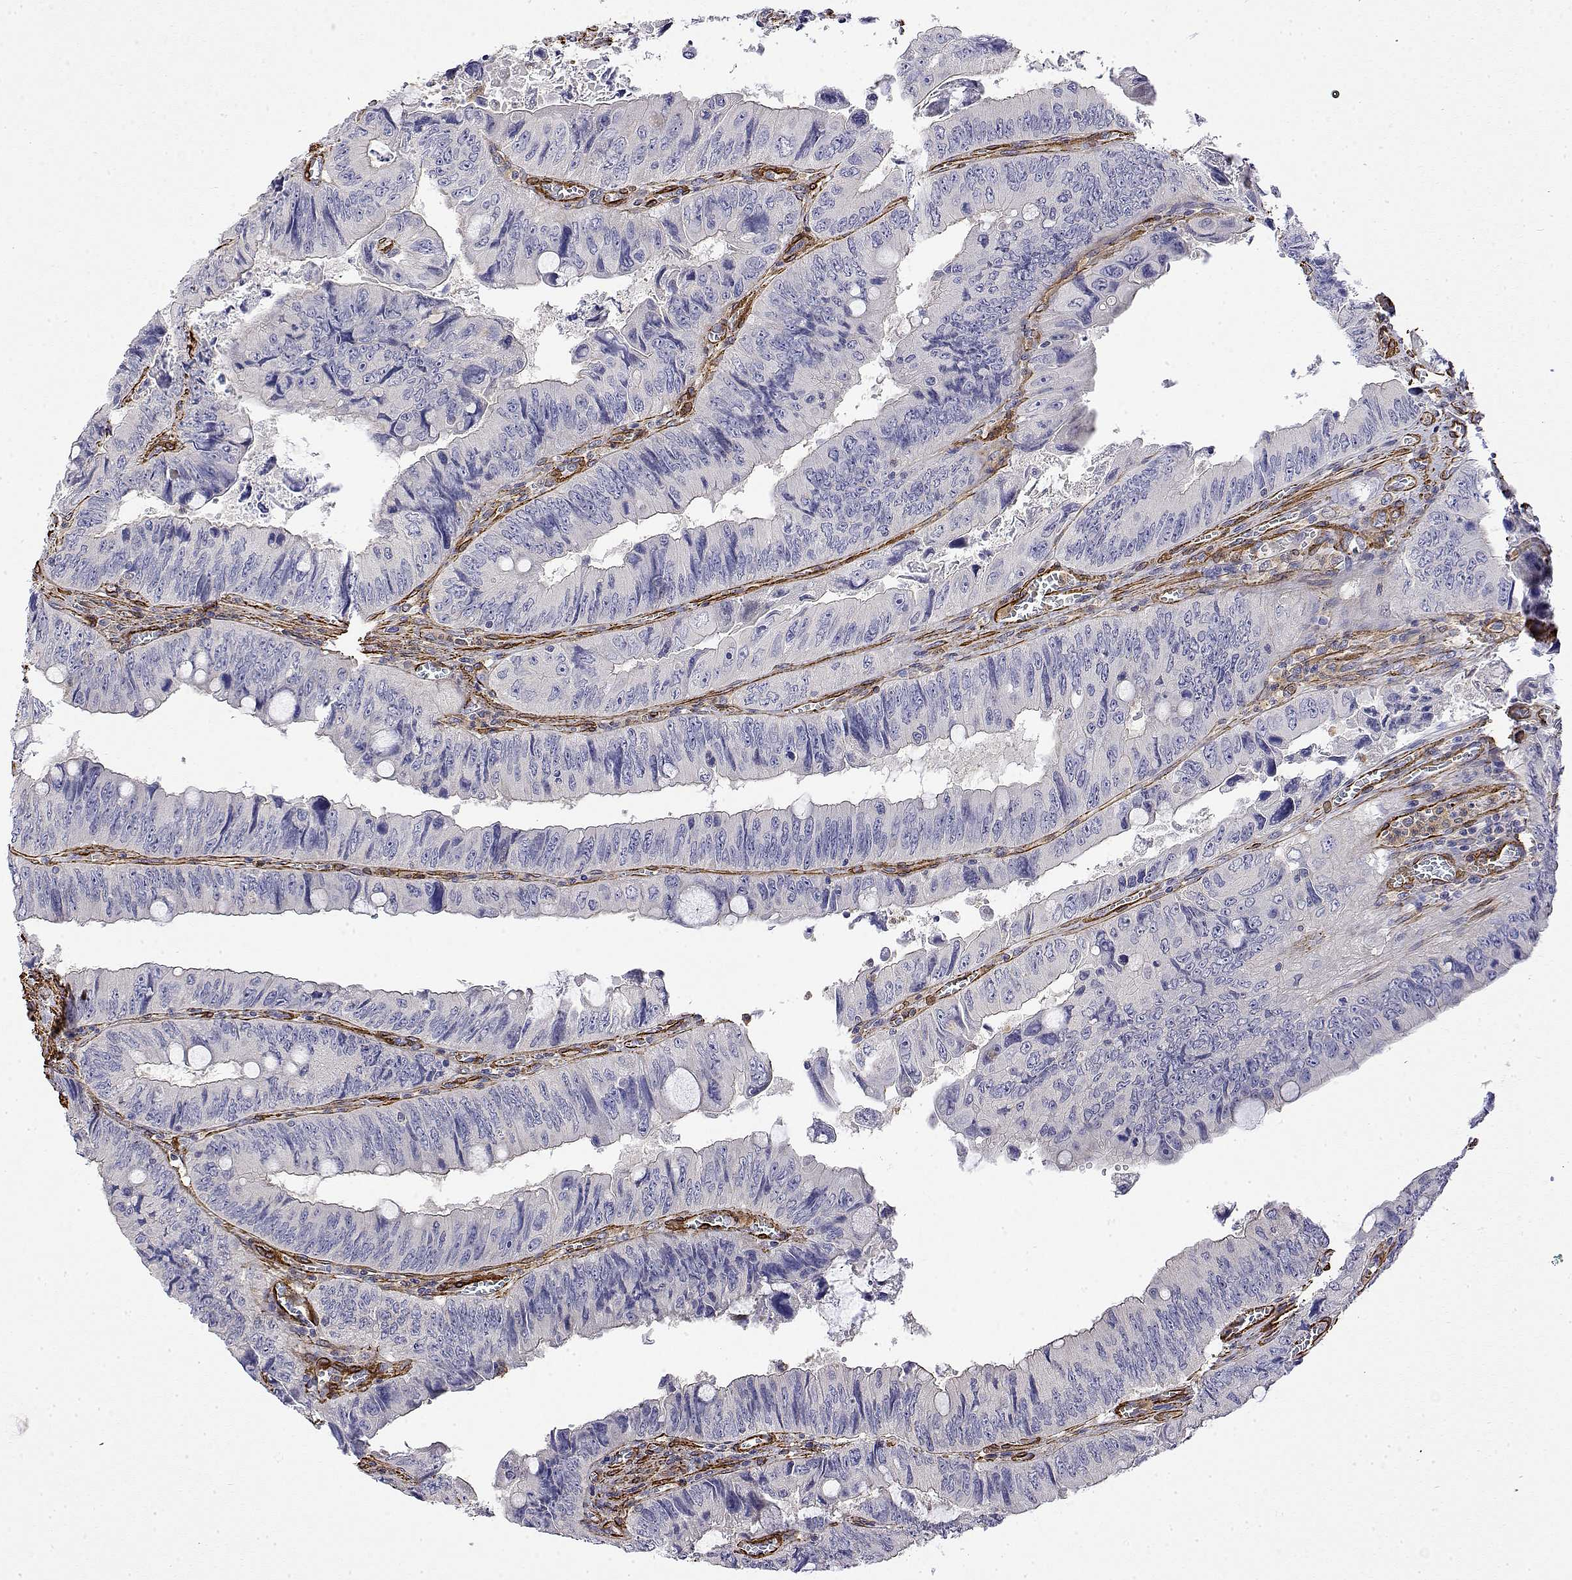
{"staining": {"intensity": "negative", "quantity": "none", "location": "none"}, "tissue": "colorectal cancer", "cell_type": "Tumor cells", "image_type": "cancer", "snomed": [{"axis": "morphology", "description": "Adenocarcinoma, NOS"}, {"axis": "topography", "description": "Colon"}], "caption": "High power microscopy photomicrograph of an immunohistochemistry (IHC) photomicrograph of adenocarcinoma (colorectal), revealing no significant positivity in tumor cells.", "gene": "SOWAHD", "patient": {"sex": "female", "age": 84}}